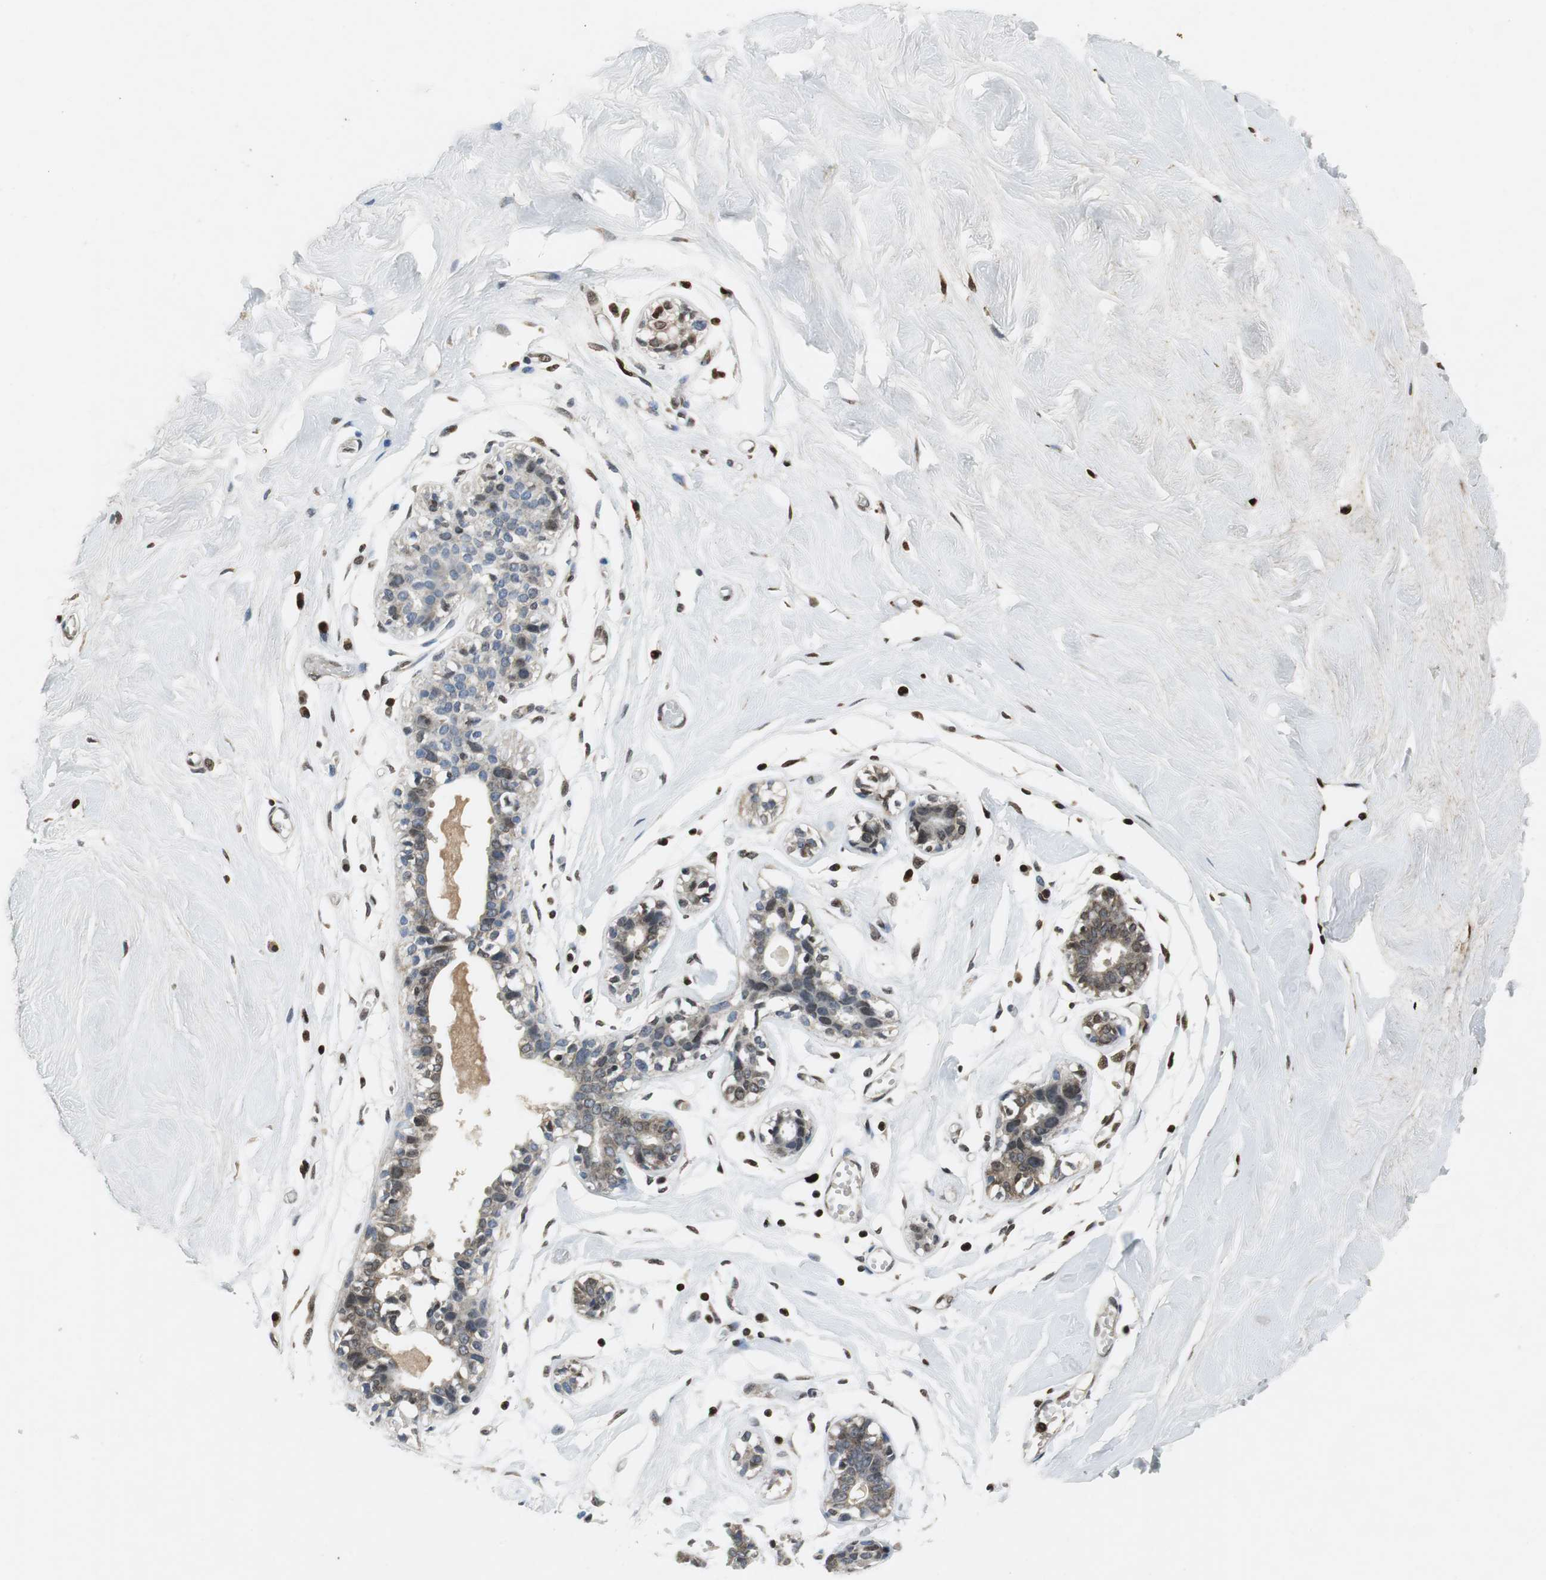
{"staining": {"intensity": "negative", "quantity": "none", "location": "none"}, "tissue": "breast", "cell_type": "Adipocytes", "image_type": "normal", "snomed": [{"axis": "morphology", "description": "Normal tissue, NOS"}, {"axis": "topography", "description": "Breast"}, {"axis": "topography", "description": "Soft tissue"}], "caption": "Immunohistochemical staining of normal breast shows no significant expression in adipocytes.", "gene": "ORM1", "patient": {"sex": "female", "age": 25}}